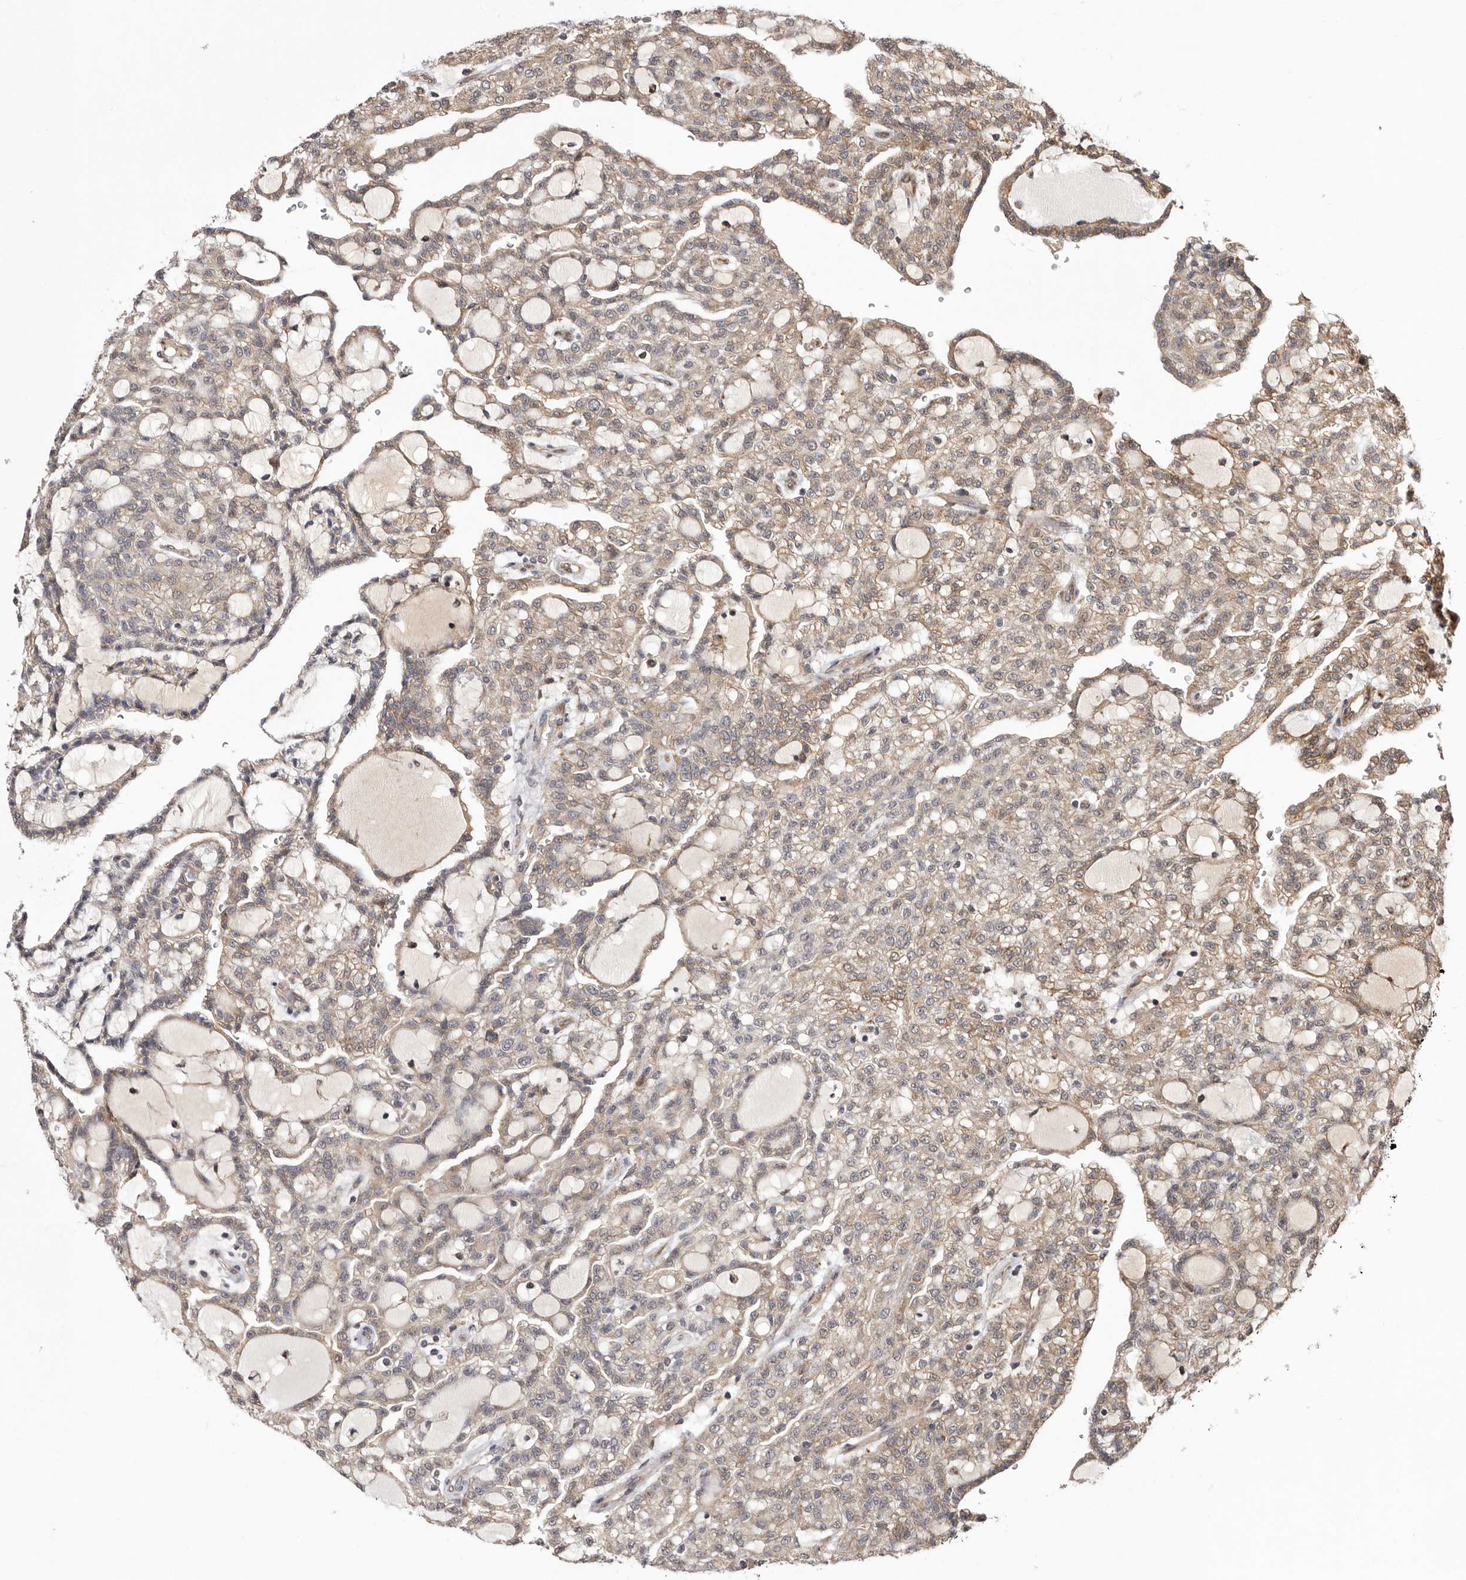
{"staining": {"intensity": "weak", "quantity": "25%-75%", "location": "cytoplasmic/membranous"}, "tissue": "renal cancer", "cell_type": "Tumor cells", "image_type": "cancer", "snomed": [{"axis": "morphology", "description": "Adenocarcinoma, NOS"}, {"axis": "topography", "description": "Kidney"}], "caption": "Adenocarcinoma (renal) tissue demonstrates weak cytoplasmic/membranous expression in about 25%-75% of tumor cells, visualized by immunohistochemistry.", "gene": "RRM2B", "patient": {"sex": "male", "age": 63}}